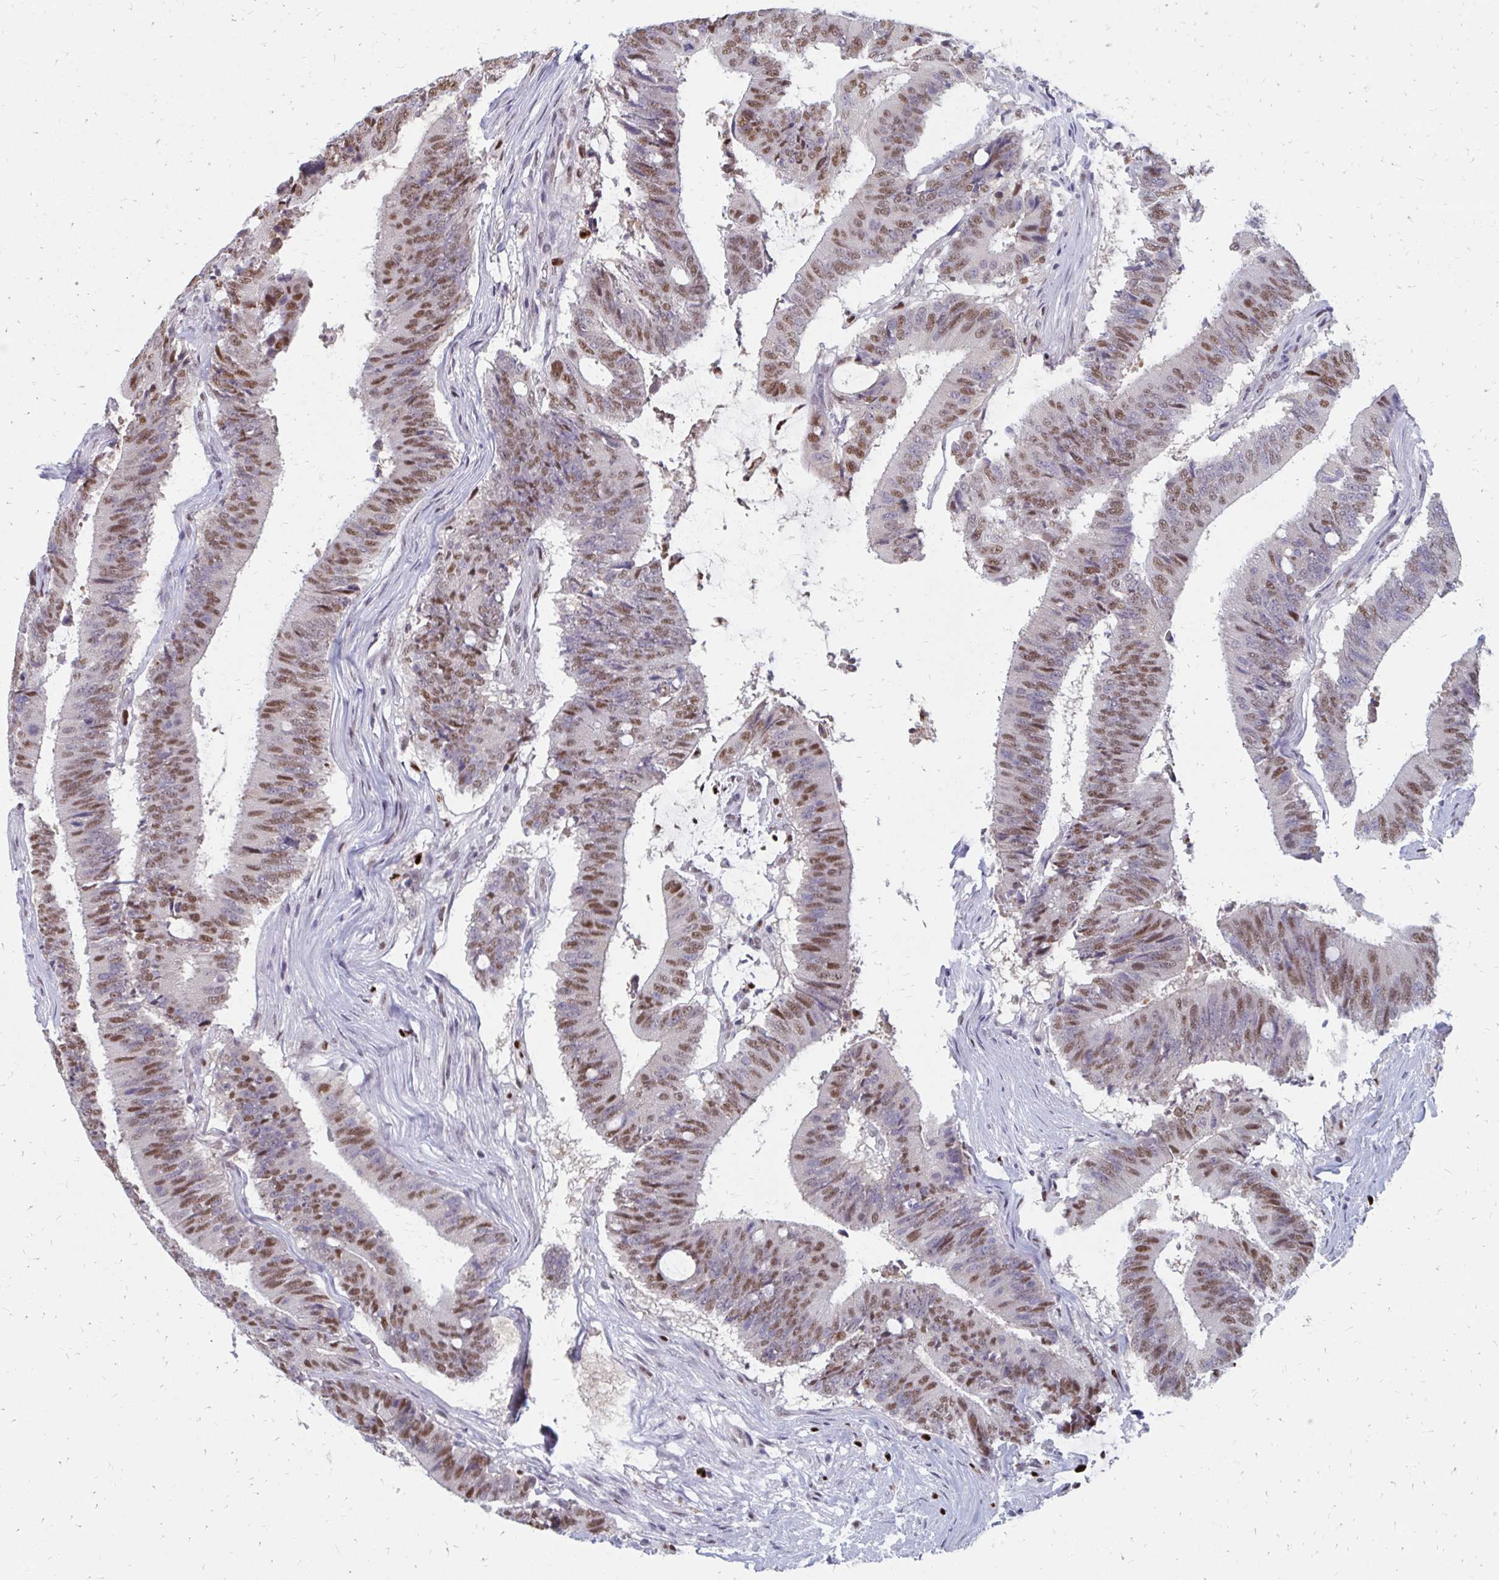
{"staining": {"intensity": "moderate", "quantity": ">75%", "location": "nuclear"}, "tissue": "colorectal cancer", "cell_type": "Tumor cells", "image_type": "cancer", "snomed": [{"axis": "morphology", "description": "Adenocarcinoma, NOS"}, {"axis": "topography", "description": "Colon"}], "caption": "Protein expression analysis of human colorectal cancer reveals moderate nuclear staining in about >75% of tumor cells. Nuclei are stained in blue.", "gene": "PLK3", "patient": {"sex": "female", "age": 43}}